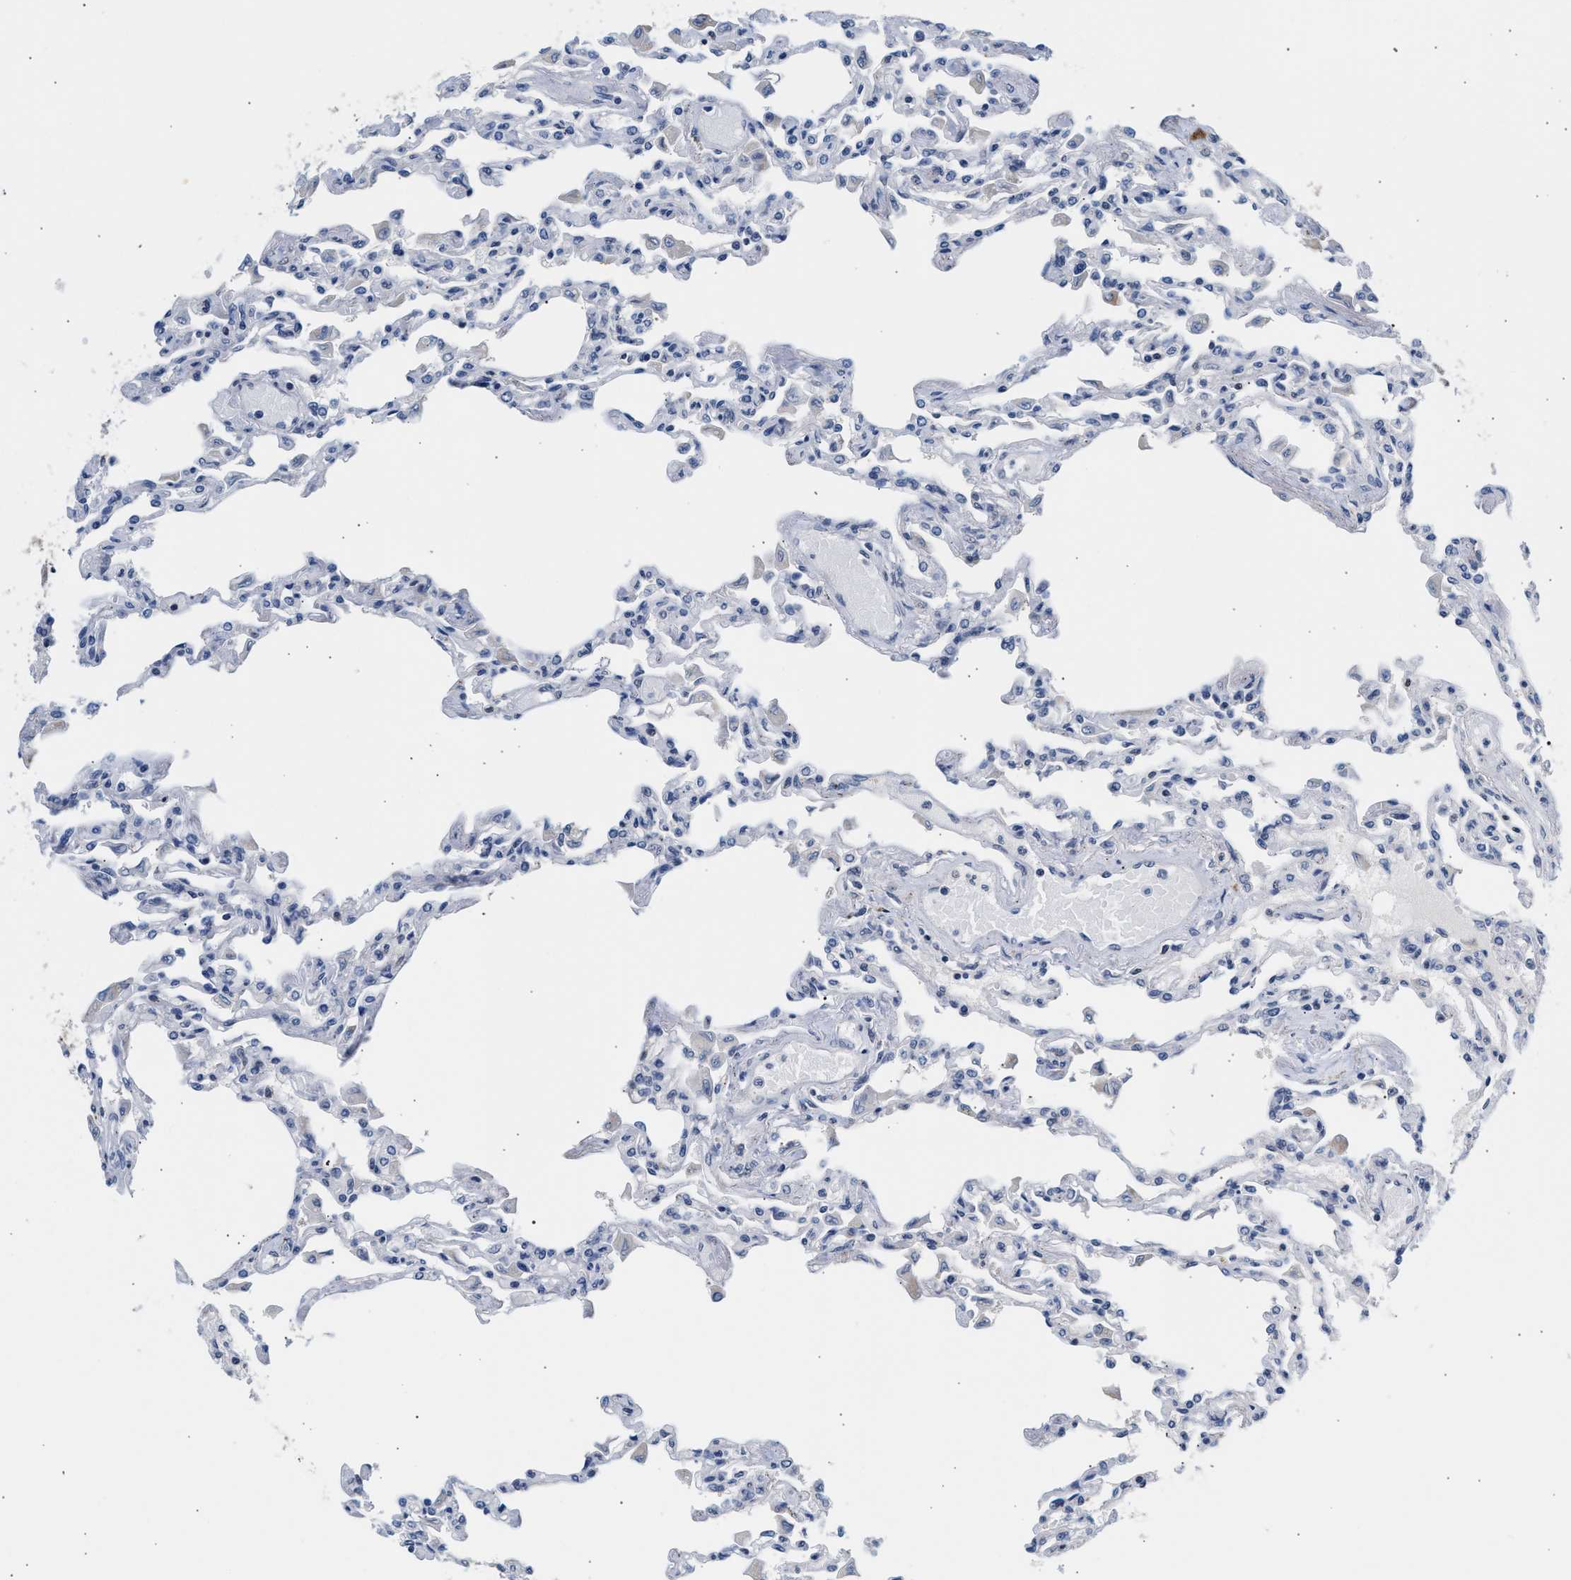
{"staining": {"intensity": "negative", "quantity": "none", "location": "none"}, "tissue": "lung", "cell_type": "Alveolar cells", "image_type": "normal", "snomed": [{"axis": "morphology", "description": "Normal tissue, NOS"}, {"axis": "topography", "description": "Bronchus"}, {"axis": "topography", "description": "Lung"}], "caption": "This is a histopathology image of IHC staining of normal lung, which shows no positivity in alveolar cells.", "gene": "PPM1L", "patient": {"sex": "female", "age": 49}}